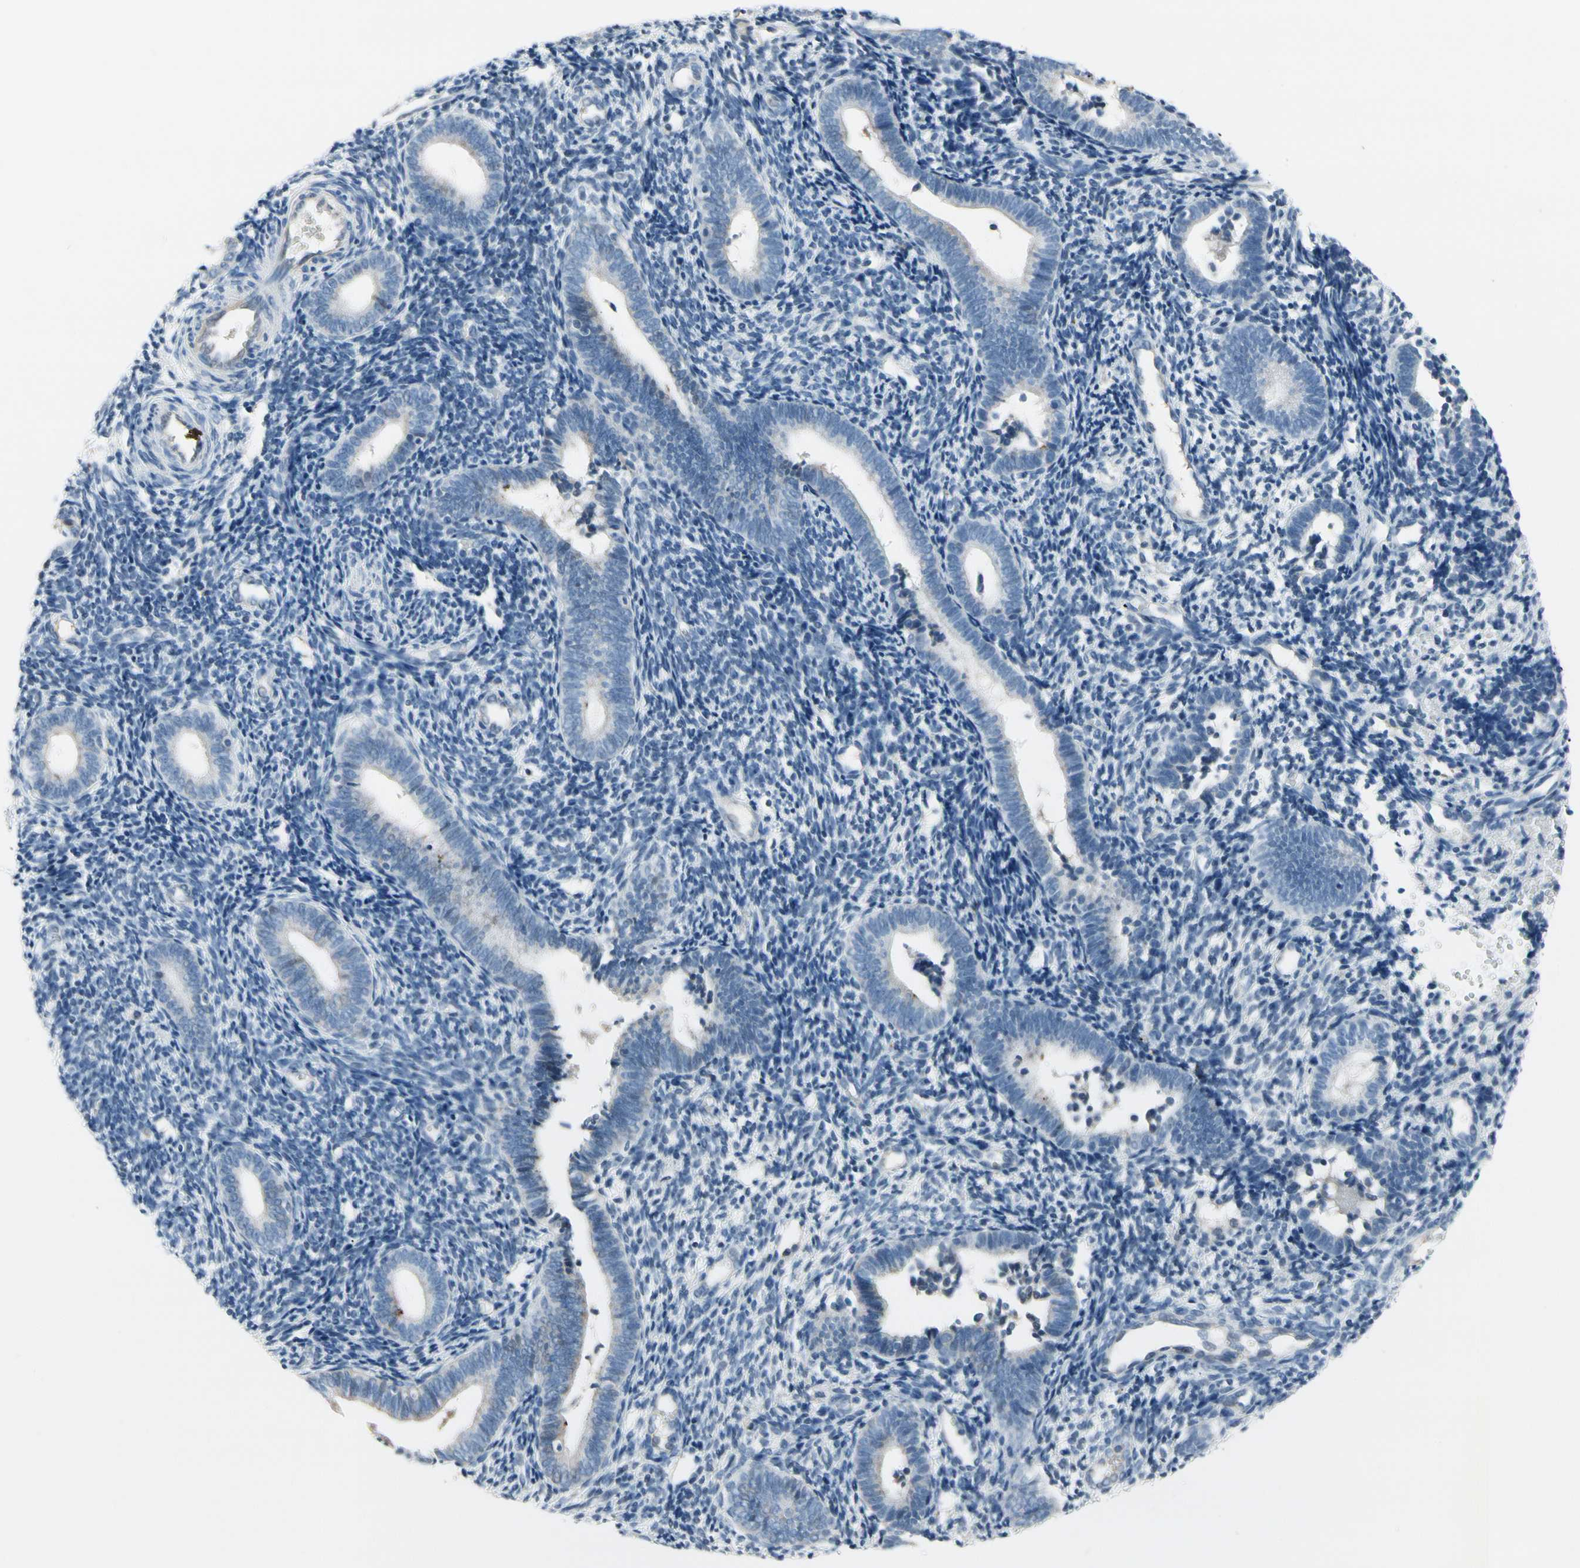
{"staining": {"intensity": "negative", "quantity": "none", "location": "none"}, "tissue": "endometrium", "cell_type": "Cells in endometrial stroma", "image_type": "normal", "snomed": [{"axis": "morphology", "description": "Normal tissue, NOS"}, {"axis": "topography", "description": "Uterus"}, {"axis": "topography", "description": "Endometrium"}], "caption": "Protein analysis of unremarkable endometrium reveals no significant staining in cells in endometrial stroma.", "gene": "MUC5B", "patient": {"sex": "female", "age": 33}}